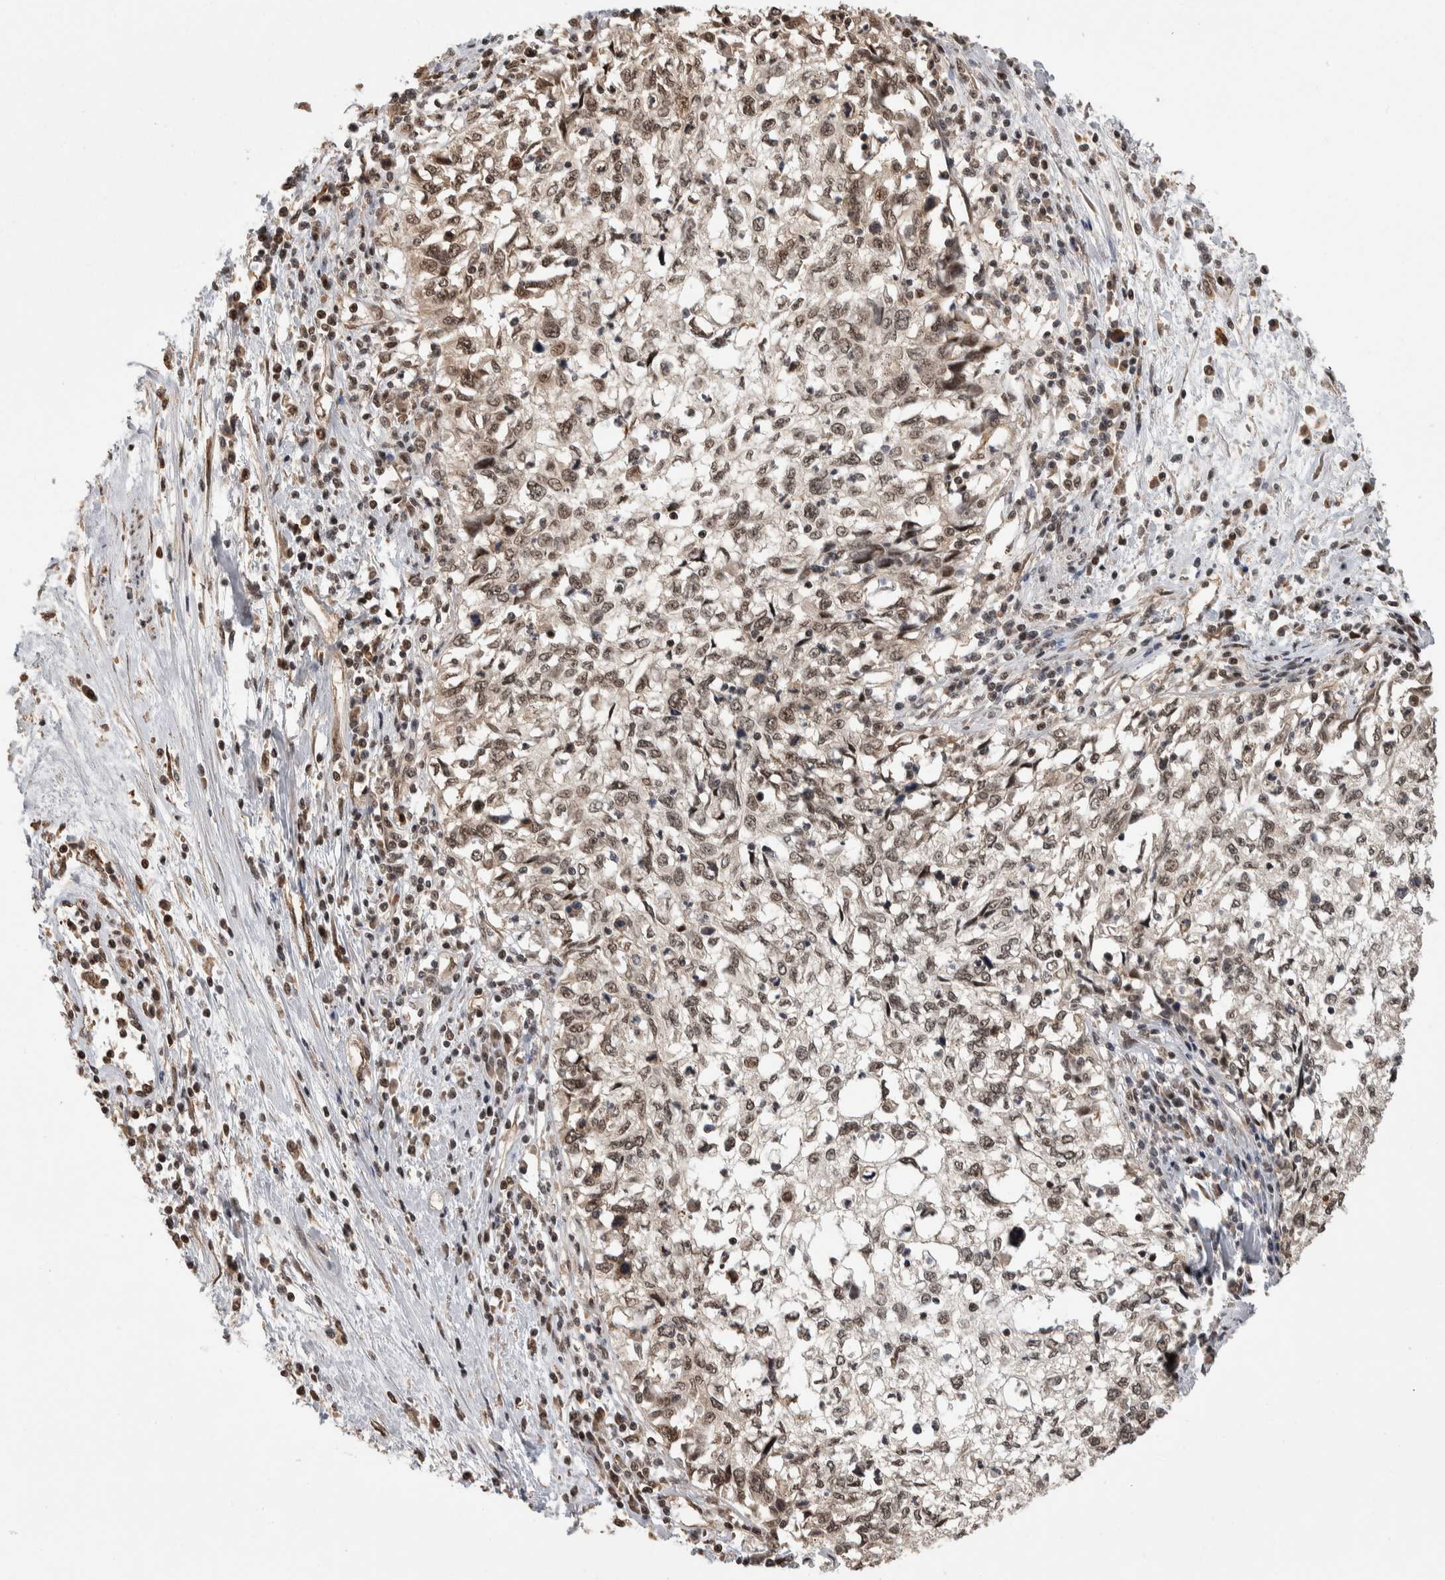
{"staining": {"intensity": "weak", "quantity": ">75%", "location": "nuclear"}, "tissue": "cervical cancer", "cell_type": "Tumor cells", "image_type": "cancer", "snomed": [{"axis": "morphology", "description": "Squamous cell carcinoma, NOS"}, {"axis": "topography", "description": "Cervix"}], "caption": "Weak nuclear protein staining is seen in about >75% of tumor cells in cervical squamous cell carcinoma.", "gene": "ZNF592", "patient": {"sex": "female", "age": 57}}